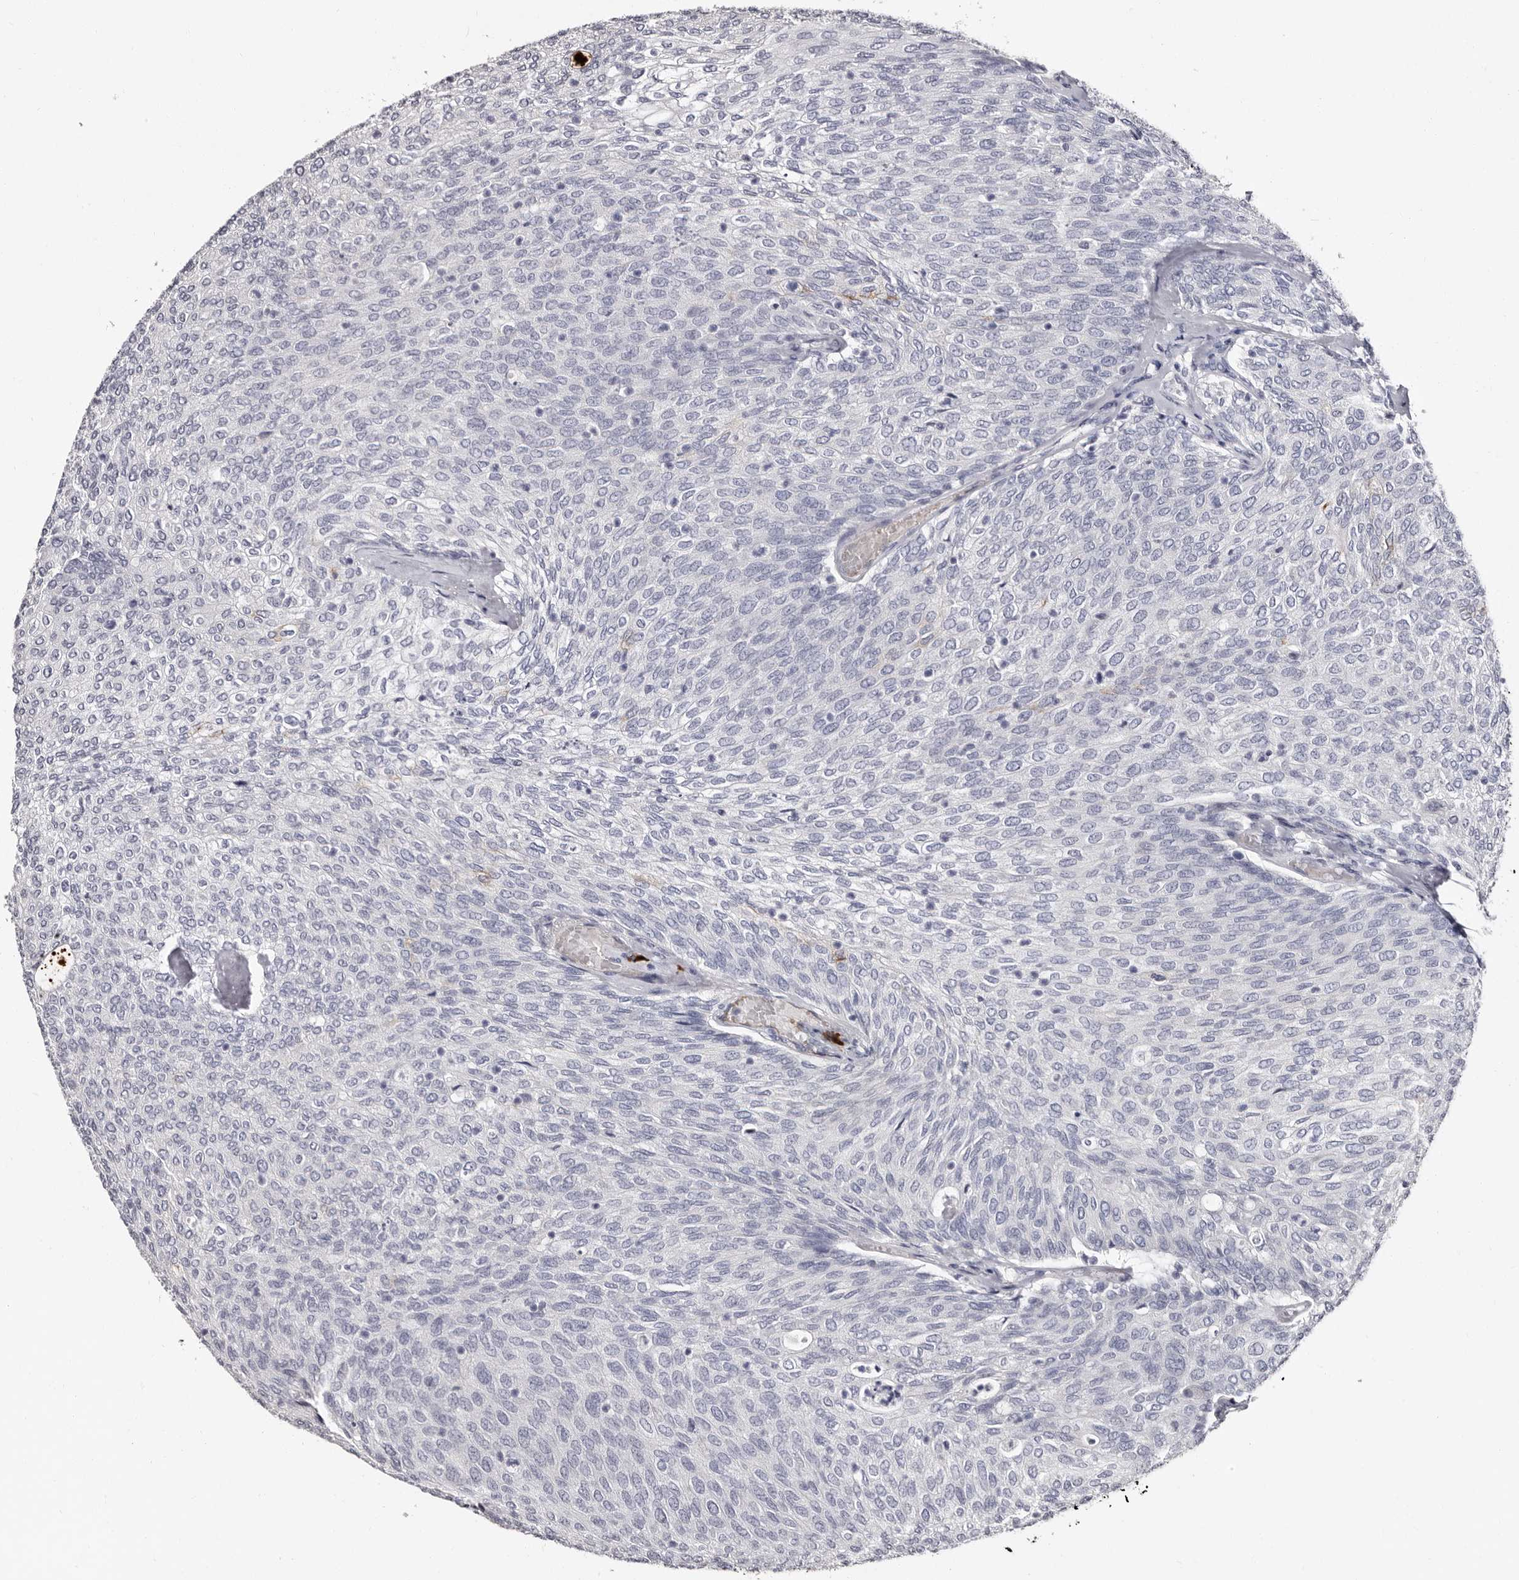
{"staining": {"intensity": "negative", "quantity": "none", "location": "none"}, "tissue": "urothelial cancer", "cell_type": "Tumor cells", "image_type": "cancer", "snomed": [{"axis": "morphology", "description": "Urothelial carcinoma, Low grade"}, {"axis": "topography", "description": "Urinary bladder"}], "caption": "High power microscopy image of an immunohistochemistry (IHC) micrograph of urothelial cancer, revealing no significant positivity in tumor cells. (Brightfield microscopy of DAB IHC at high magnification).", "gene": "TBC1D22B", "patient": {"sex": "female", "age": 79}}